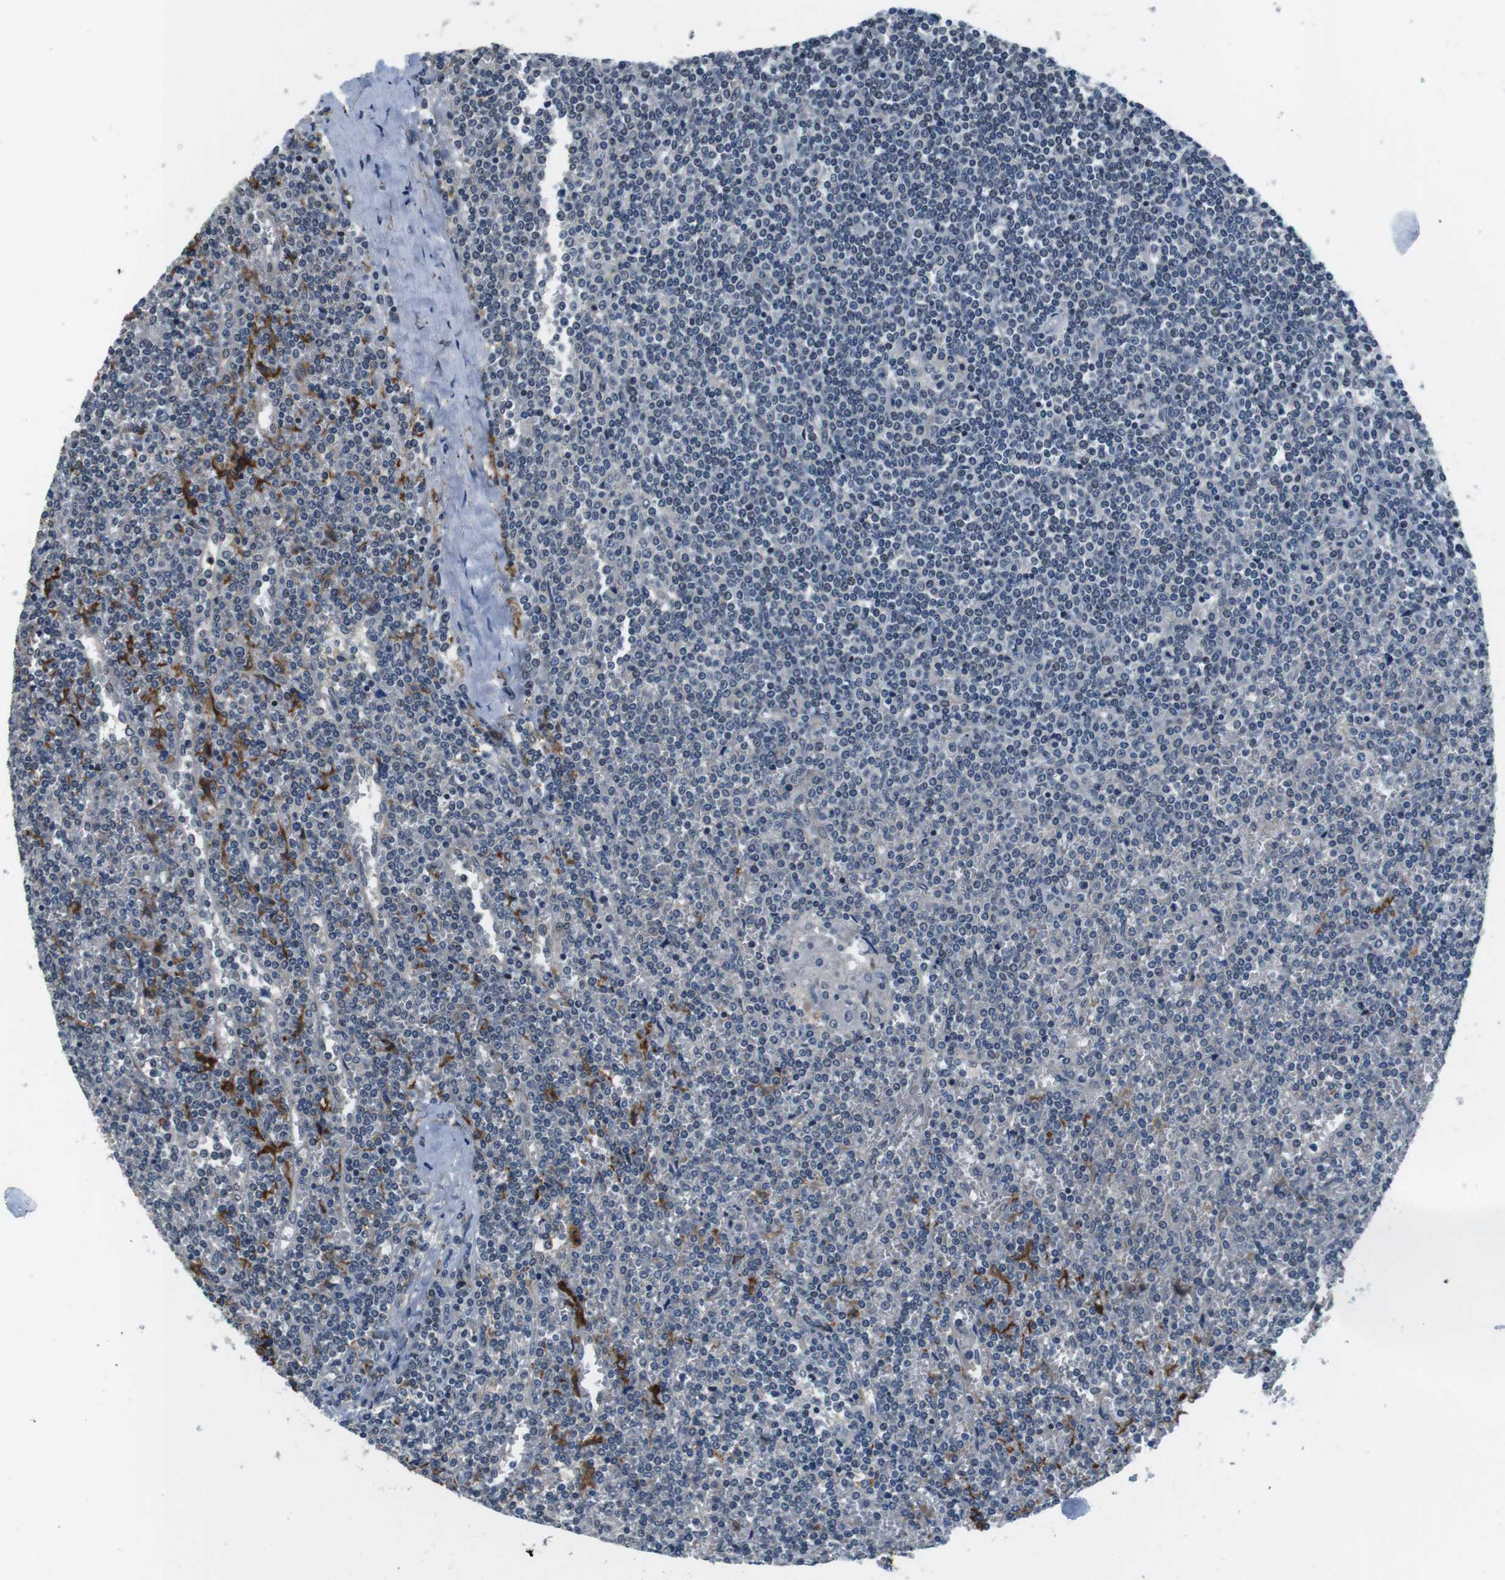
{"staining": {"intensity": "negative", "quantity": "none", "location": "none"}, "tissue": "lymphoma", "cell_type": "Tumor cells", "image_type": "cancer", "snomed": [{"axis": "morphology", "description": "Malignant lymphoma, non-Hodgkin's type, Low grade"}, {"axis": "topography", "description": "Spleen"}], "caption": "Immunohistochemistry (IHC) of lymphoma demonstrates no staining in tumor cells. Nuclei are stained in blue.", "gene": "CD163L1", "patient": {"sex": "female", "age": 19}}